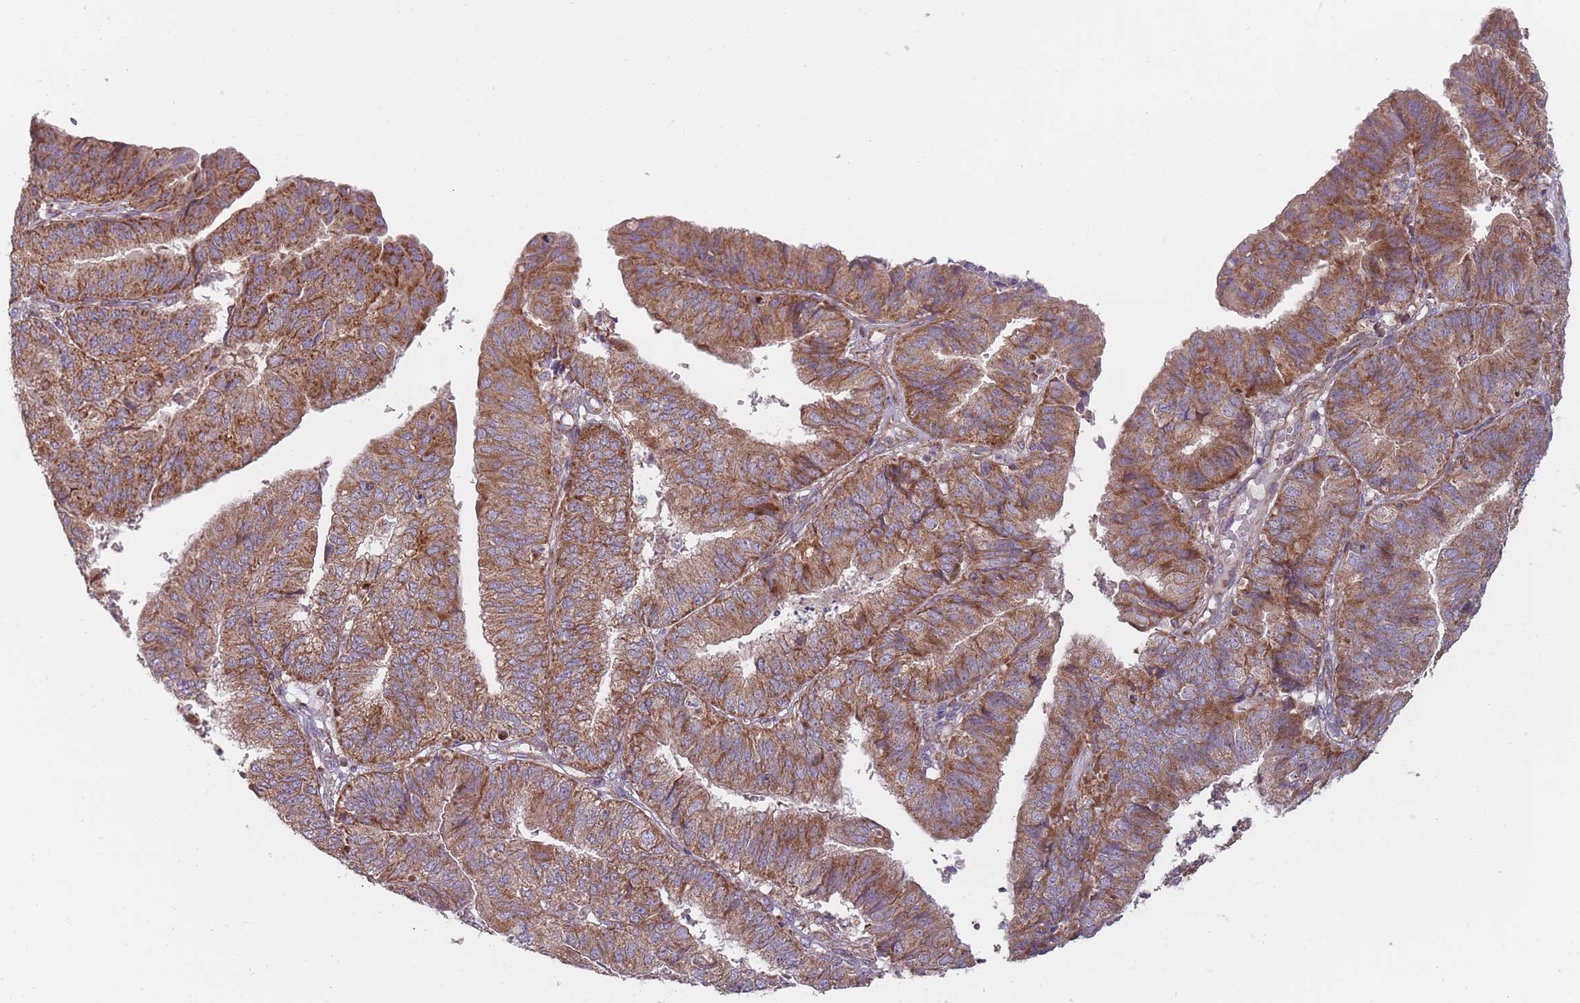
{"staining": {"intensity": "strong", "quantity": ">75%", "location": "cytoplasmic/membranous"}, "tissue": "endometrial cancer", "cell_type": "Tumor cells", "image_type": "cancer", "snomed": [{"axis": "morphology", "description": "Adenocarcinoma, NOS"}, {"axis": "topography", "description": "Endometrium"}], "caption": "The histopathology image shows immunohistochemical staining of endometrial cancer (adenocarcinoma). There is strong cytoplasmic/membranous expression is identified in approximately >75% of tumor cells.", "gene": "NDUFA9", "patient": {"sex": "female", "age": 56}}